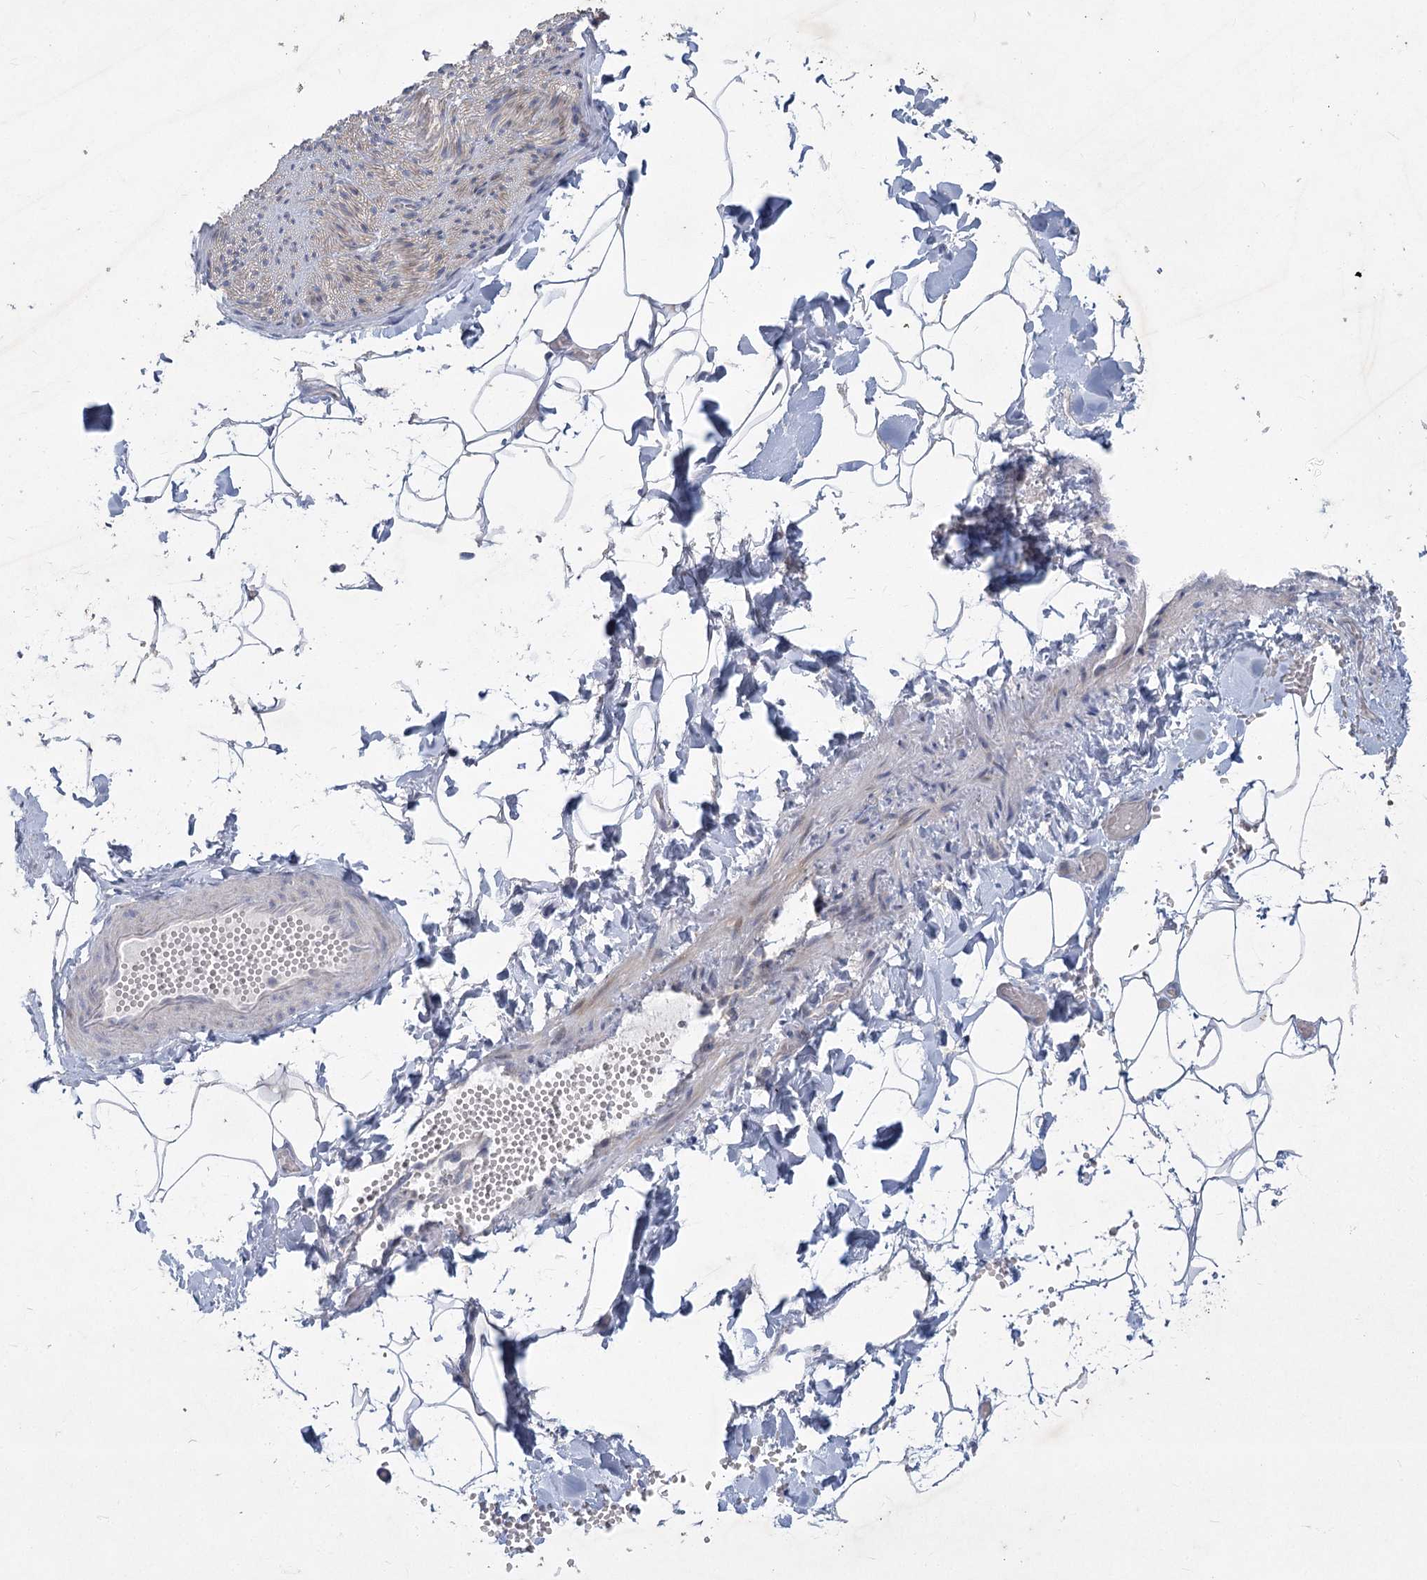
{"staining": {"intensity": "negative", "quantity": "none", "location": "none"}, "tissue": "adipose tissue", "cell_type": "Adipocytes", "image_type": "normal", "snomed": [{"axis": "morphology", "description": "Normal tissue, NOS"}, {"axis": "topography", "description": "Gallbladder"}, {"axis": "topography", "description": "Peripheral nerve tissue"}], "caption": "Immunohistochemical staining of benign adipose tissue exhibits no significant positivity in adipocytes. (DAB immunohistochemistry (IHC), high magnification).", "gene": "PLA2G12A", "patient": {"sex": "male", "age": 38}}